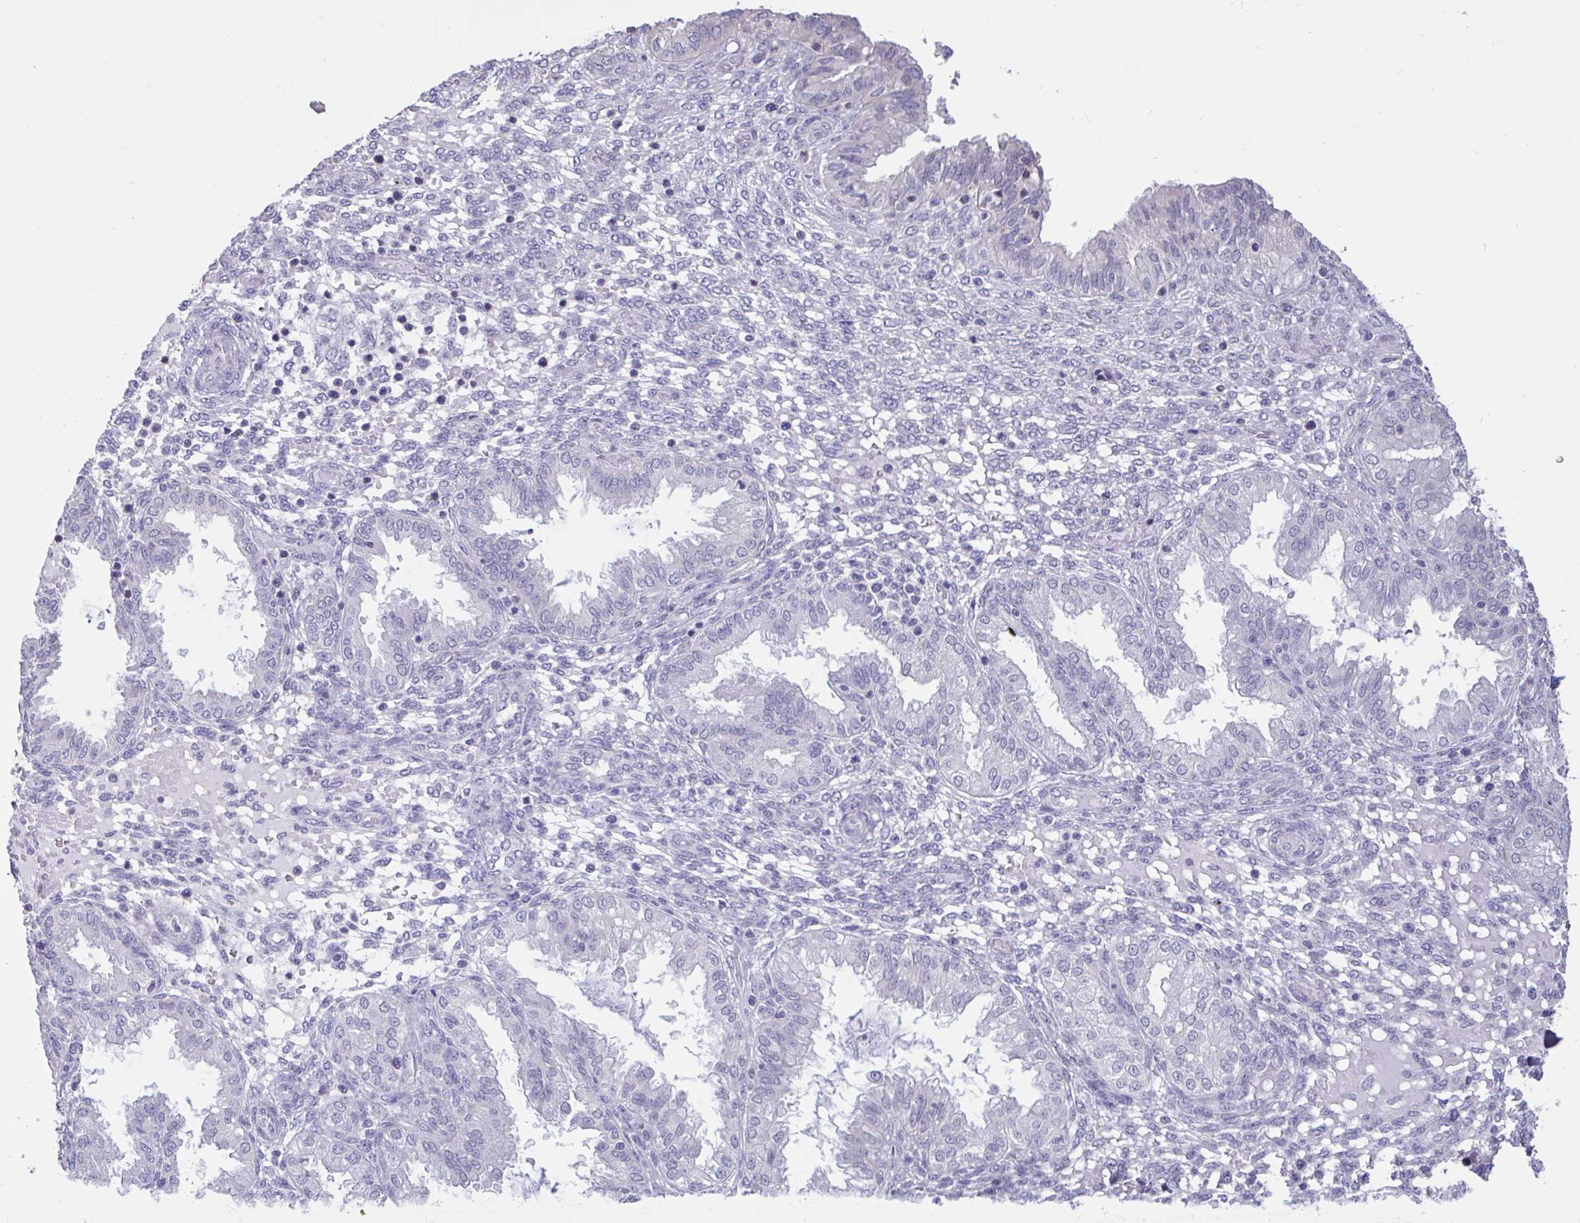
{"staining": {"intensity": "negative", "quantity": "none", "location": "none"}, "tissue": "endometrium", "cell_type": "Cells in endometrial stroma", "image_type": "normal", "snomed": [{"axis": "morphology", "description": "Normal tissue, NOS"}, {"axis": "topography", "description": "Endometrium"}], "caption": "IHC of unremarkable endometrium displays no positivity in cells in endometrial stroma.", "gene": "DDX39A", "patient": {"sex": "female", "age": 33}}